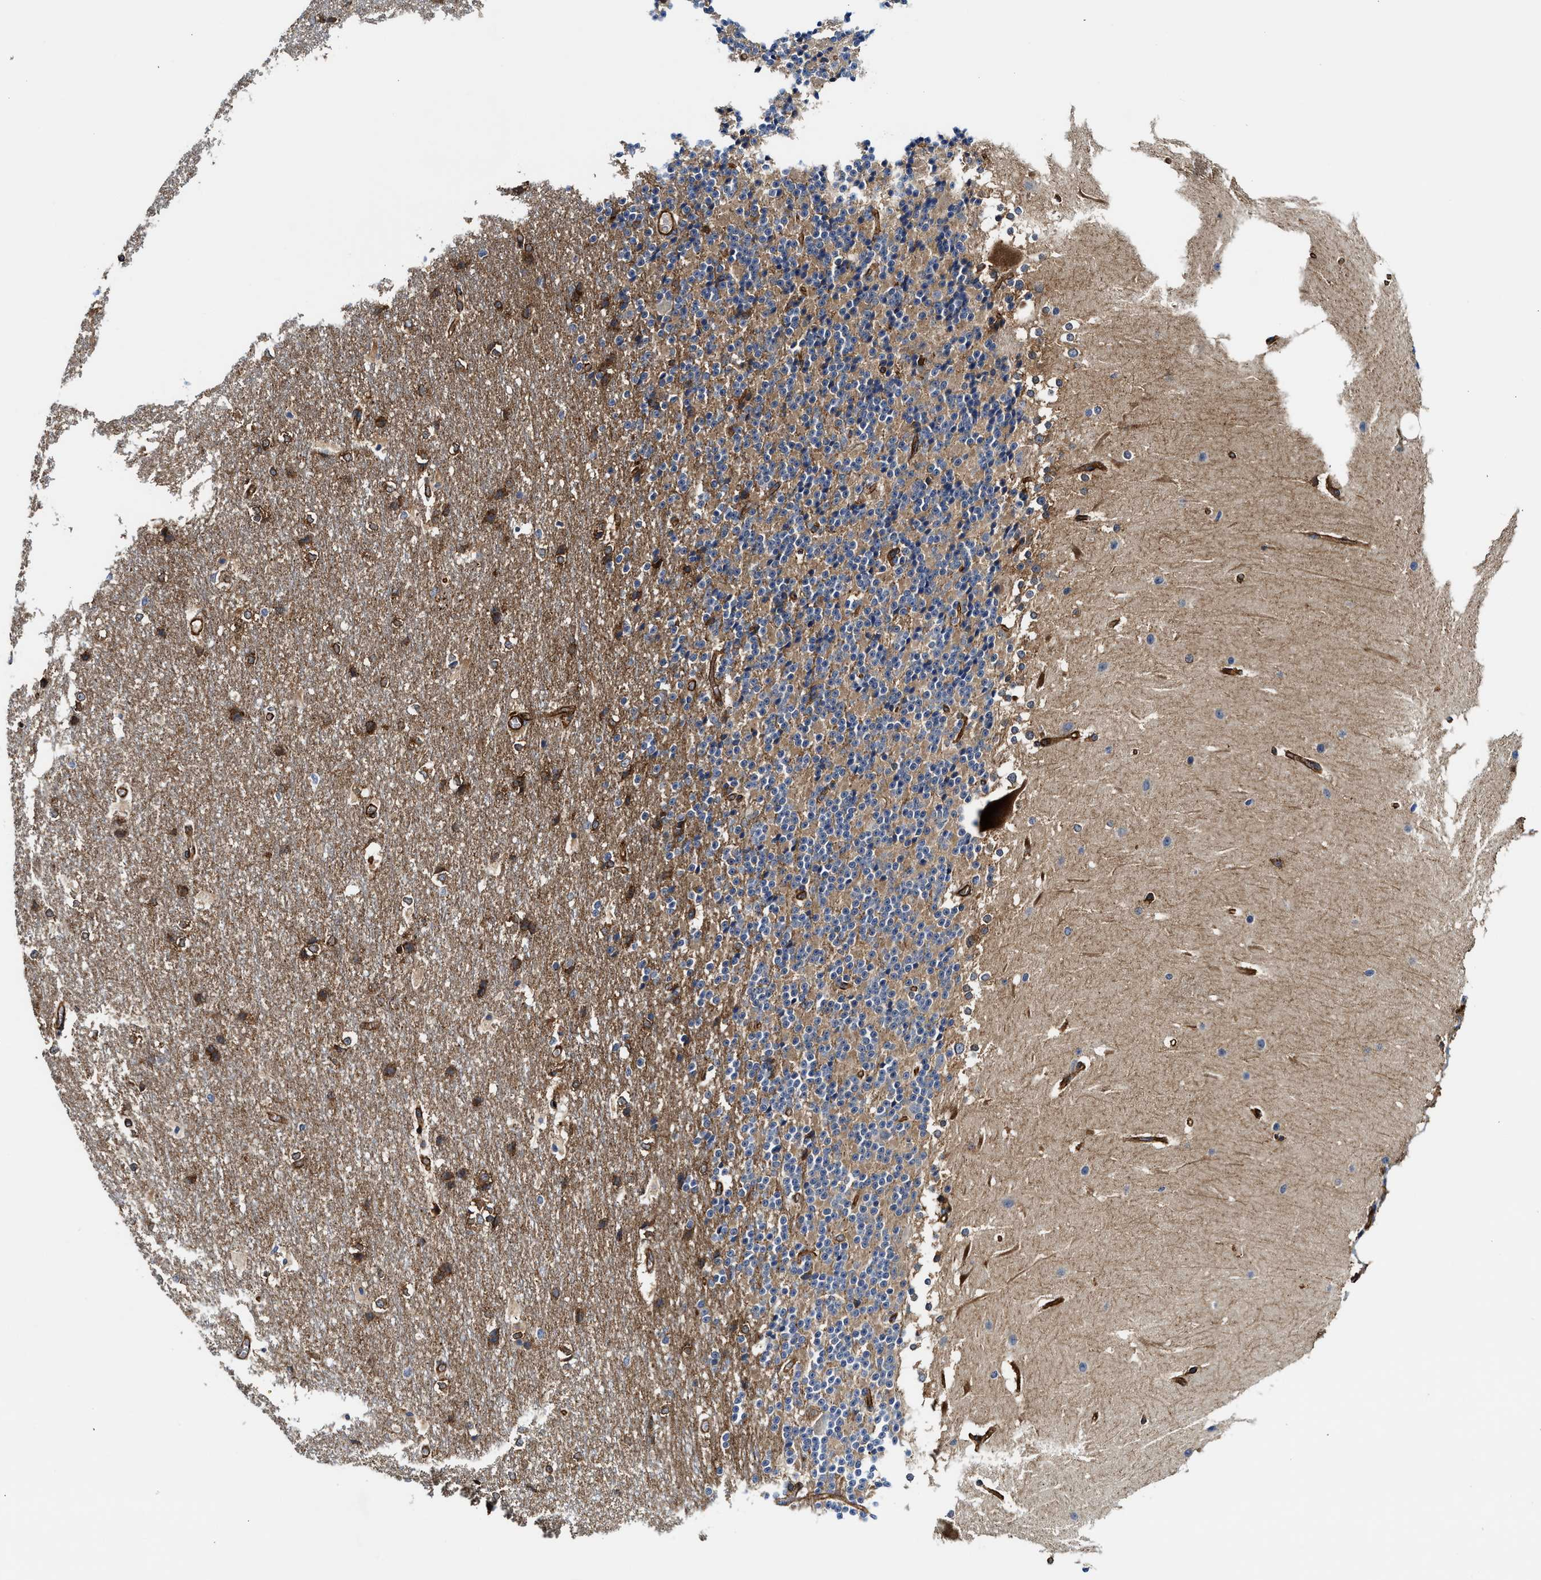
{"staining": {"intensity": "weak", "quantity": "25%-75%", "location": "cytoplasmic/membranous"}, "tissue": "cerebellum", "cell_type": "Cells in granular layer", "image_type": "normal", "snomed": [{"axis": "morphology", "description": "Normal tissue, NOS"}, {"axis": "topography", "description": "Cerebellum"}], "caption": "Immunohistochemical staining of benign human cerebellum reveals low levels of weak cytoplasmic/membranous staining in about 25%-75% of cells in granular layer. Nuclei are stained in blue.", "gene": "HIP1", "patient": {"sex": "female", "age": 19}}